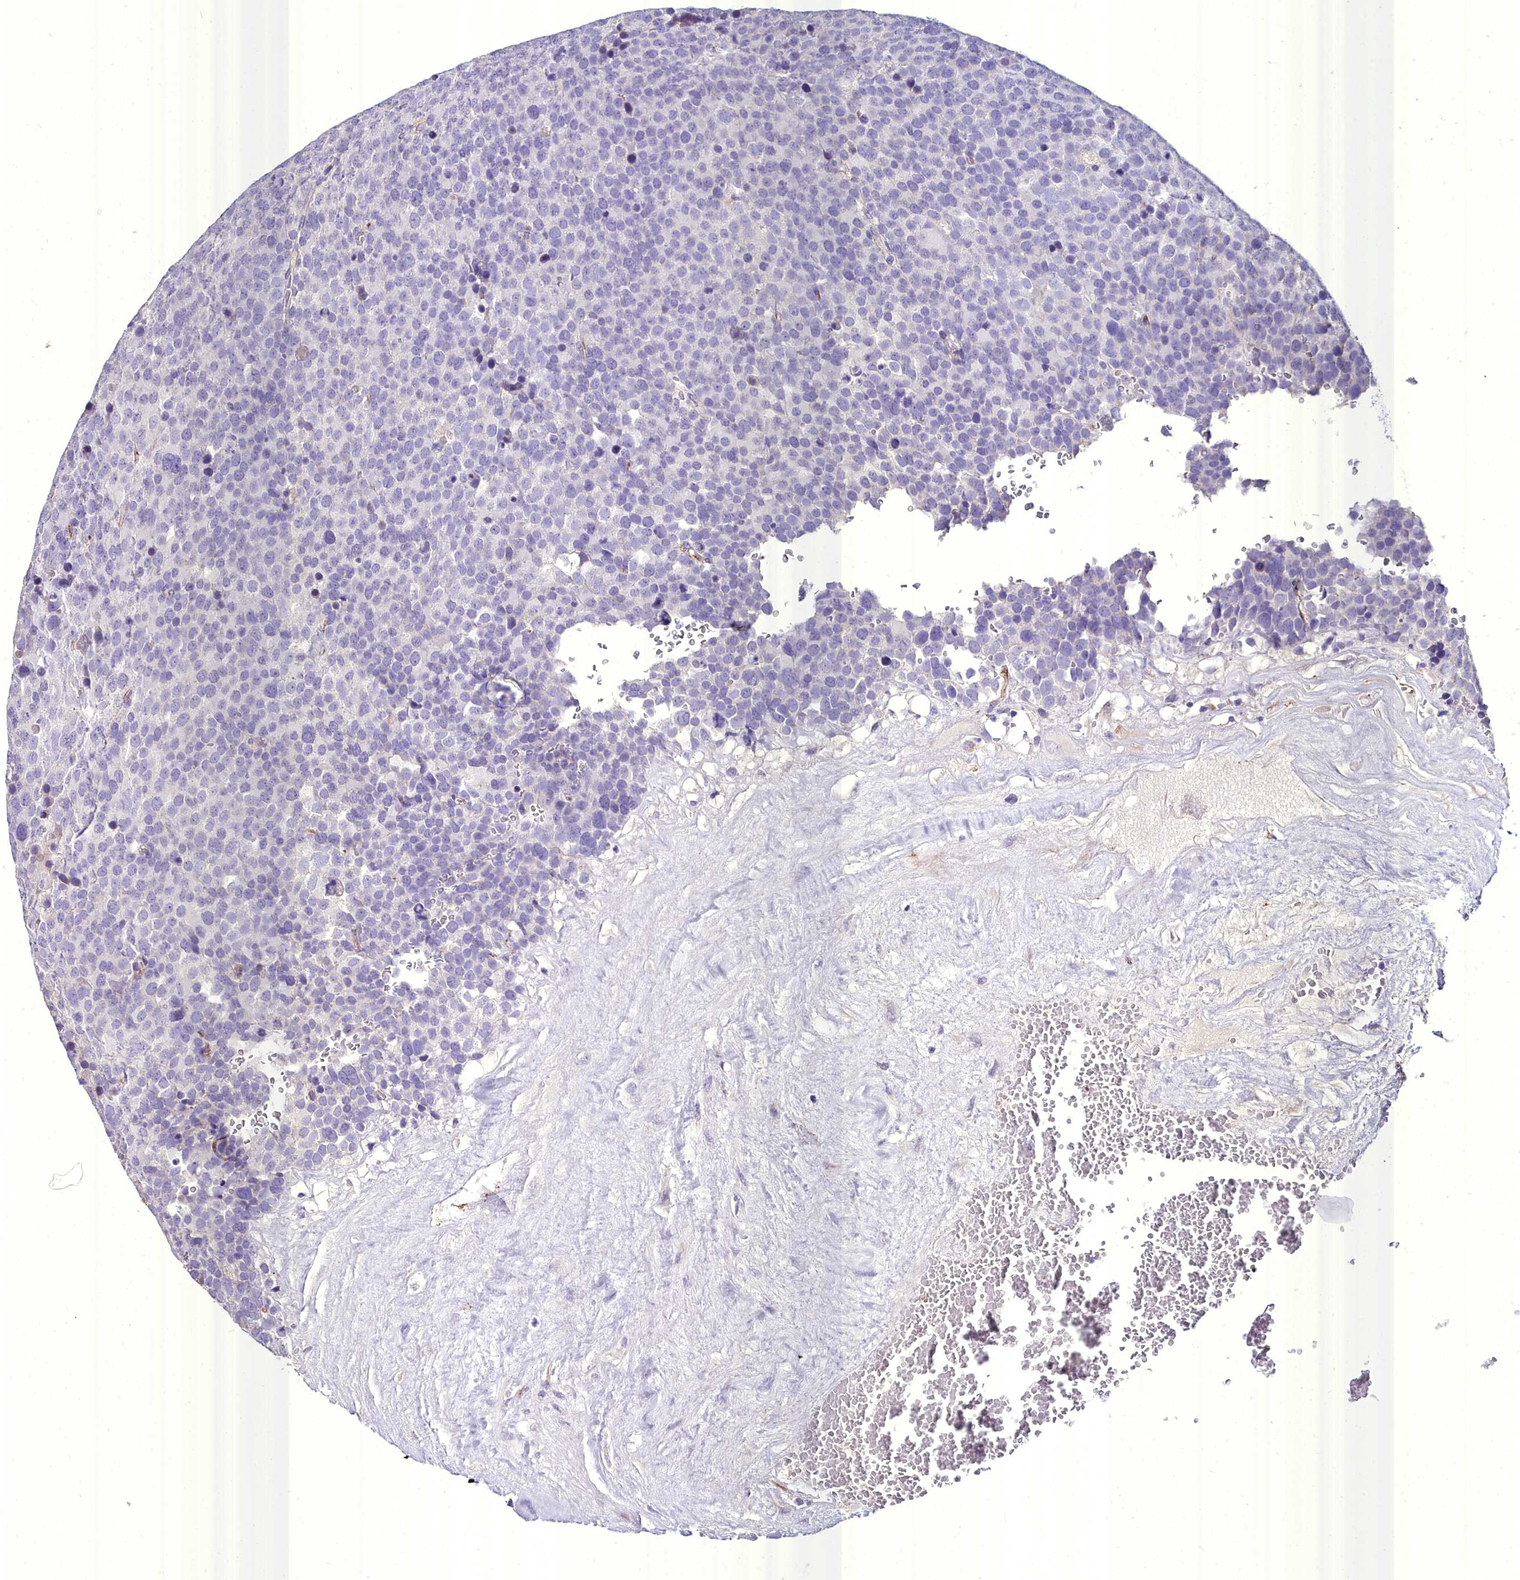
{"staining": {"intensity": "negative", "quantity": "none", "location": "none"}, "tissue": "testis cancer", "cell_type": "Tumor cells", "image_type": "cancer", "snomed": [{"axis": "morphology", "description": "Seminoma, NOS"}, {"axis": "topography", "description": "Testis"}], "caption": "Immunohistochemical staining of testis seminoma reveals no significant staining in tumor cells.", "gene": "MS4A18", "patient": {"sex": "male", "age": 71}}